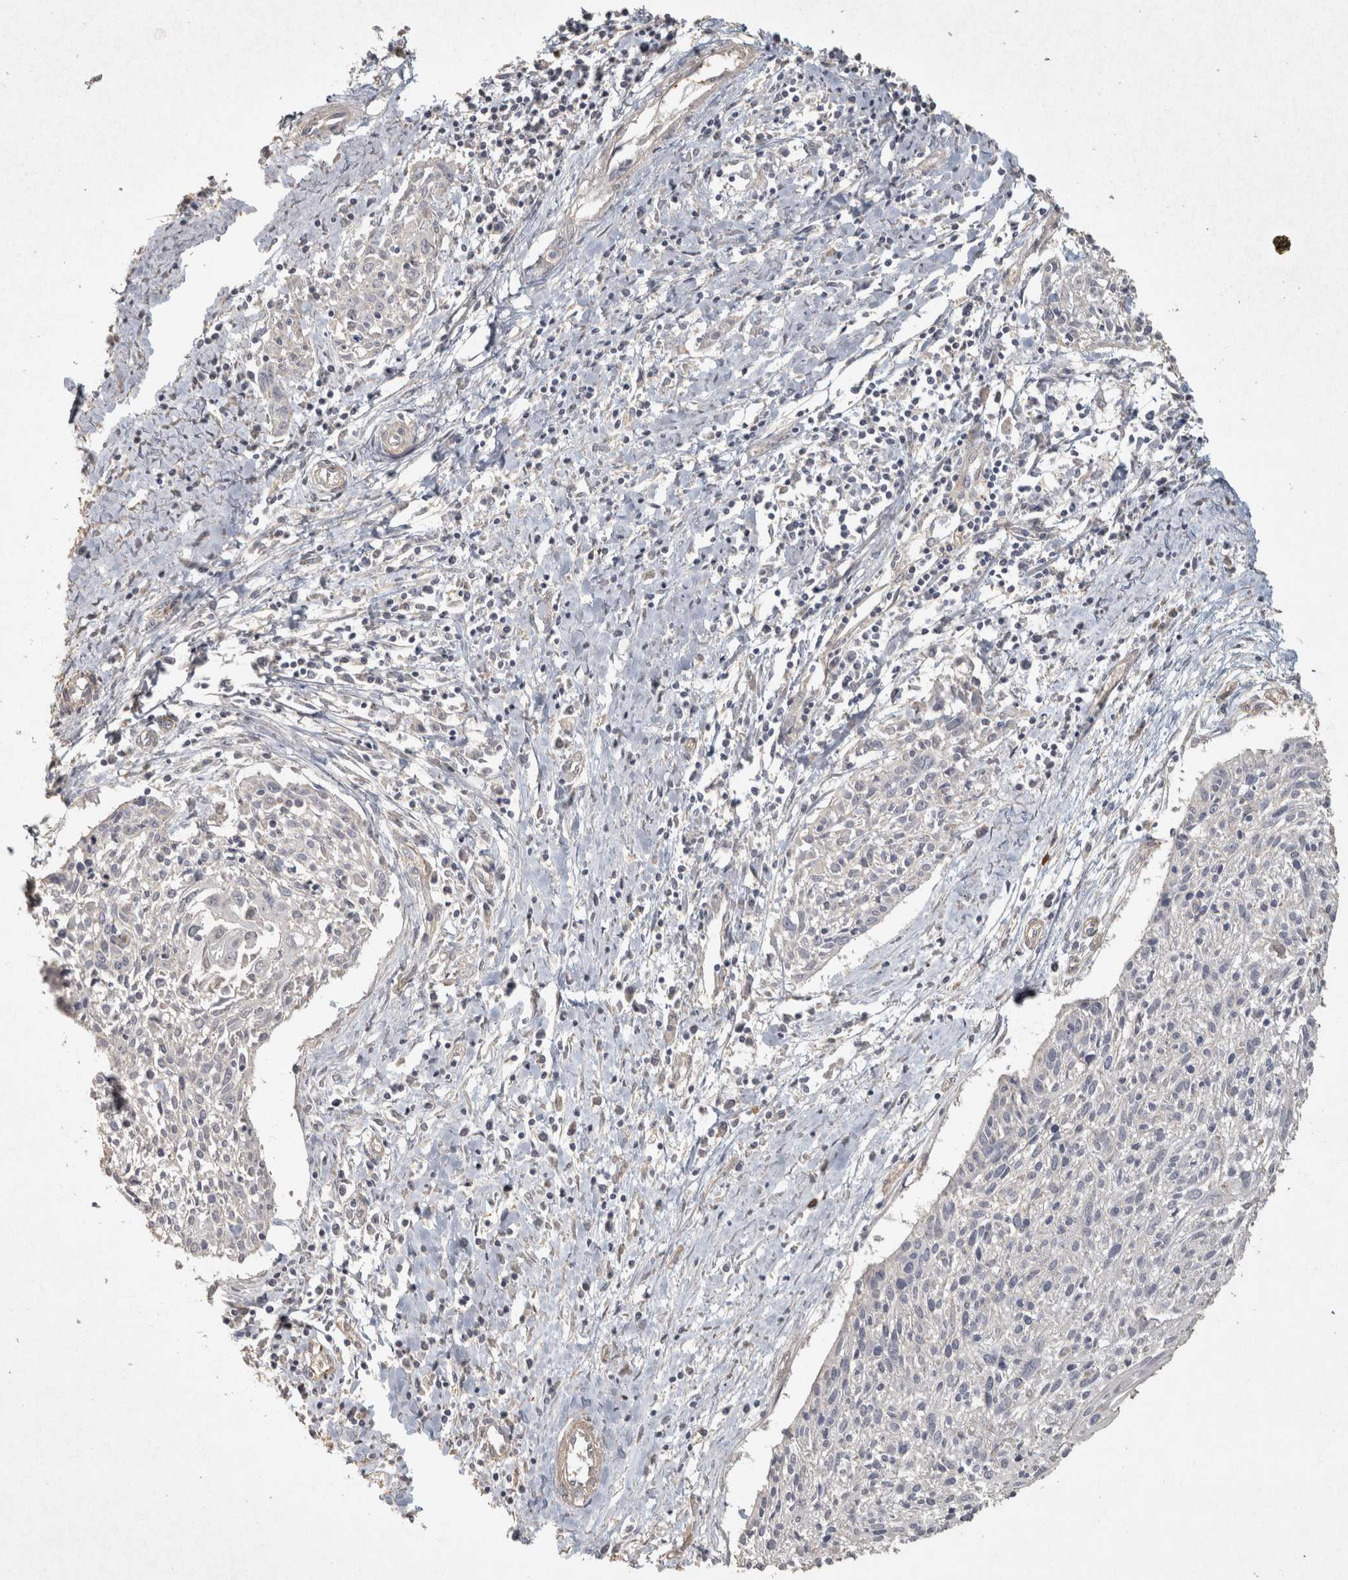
{"staining": {"intensity": "negative", "quantity": "none", "location": "none"}, "tissue": "cervical cancer", "cell_type": "Tumor cells", "image_type": "cancer", "snomed": [{"axis": "morphology", "description": "Squamous cell carcinoma, NOS"}, {"axis": "topography", "description": "Cervix"}], "caption": "IHC micrograph of human cervical squamous cell carcinoma stained for a protein (brown), which displays no expression in tumor cells.", "gene": "OSTN", "patient": {"sex": "female", "age": 51}}